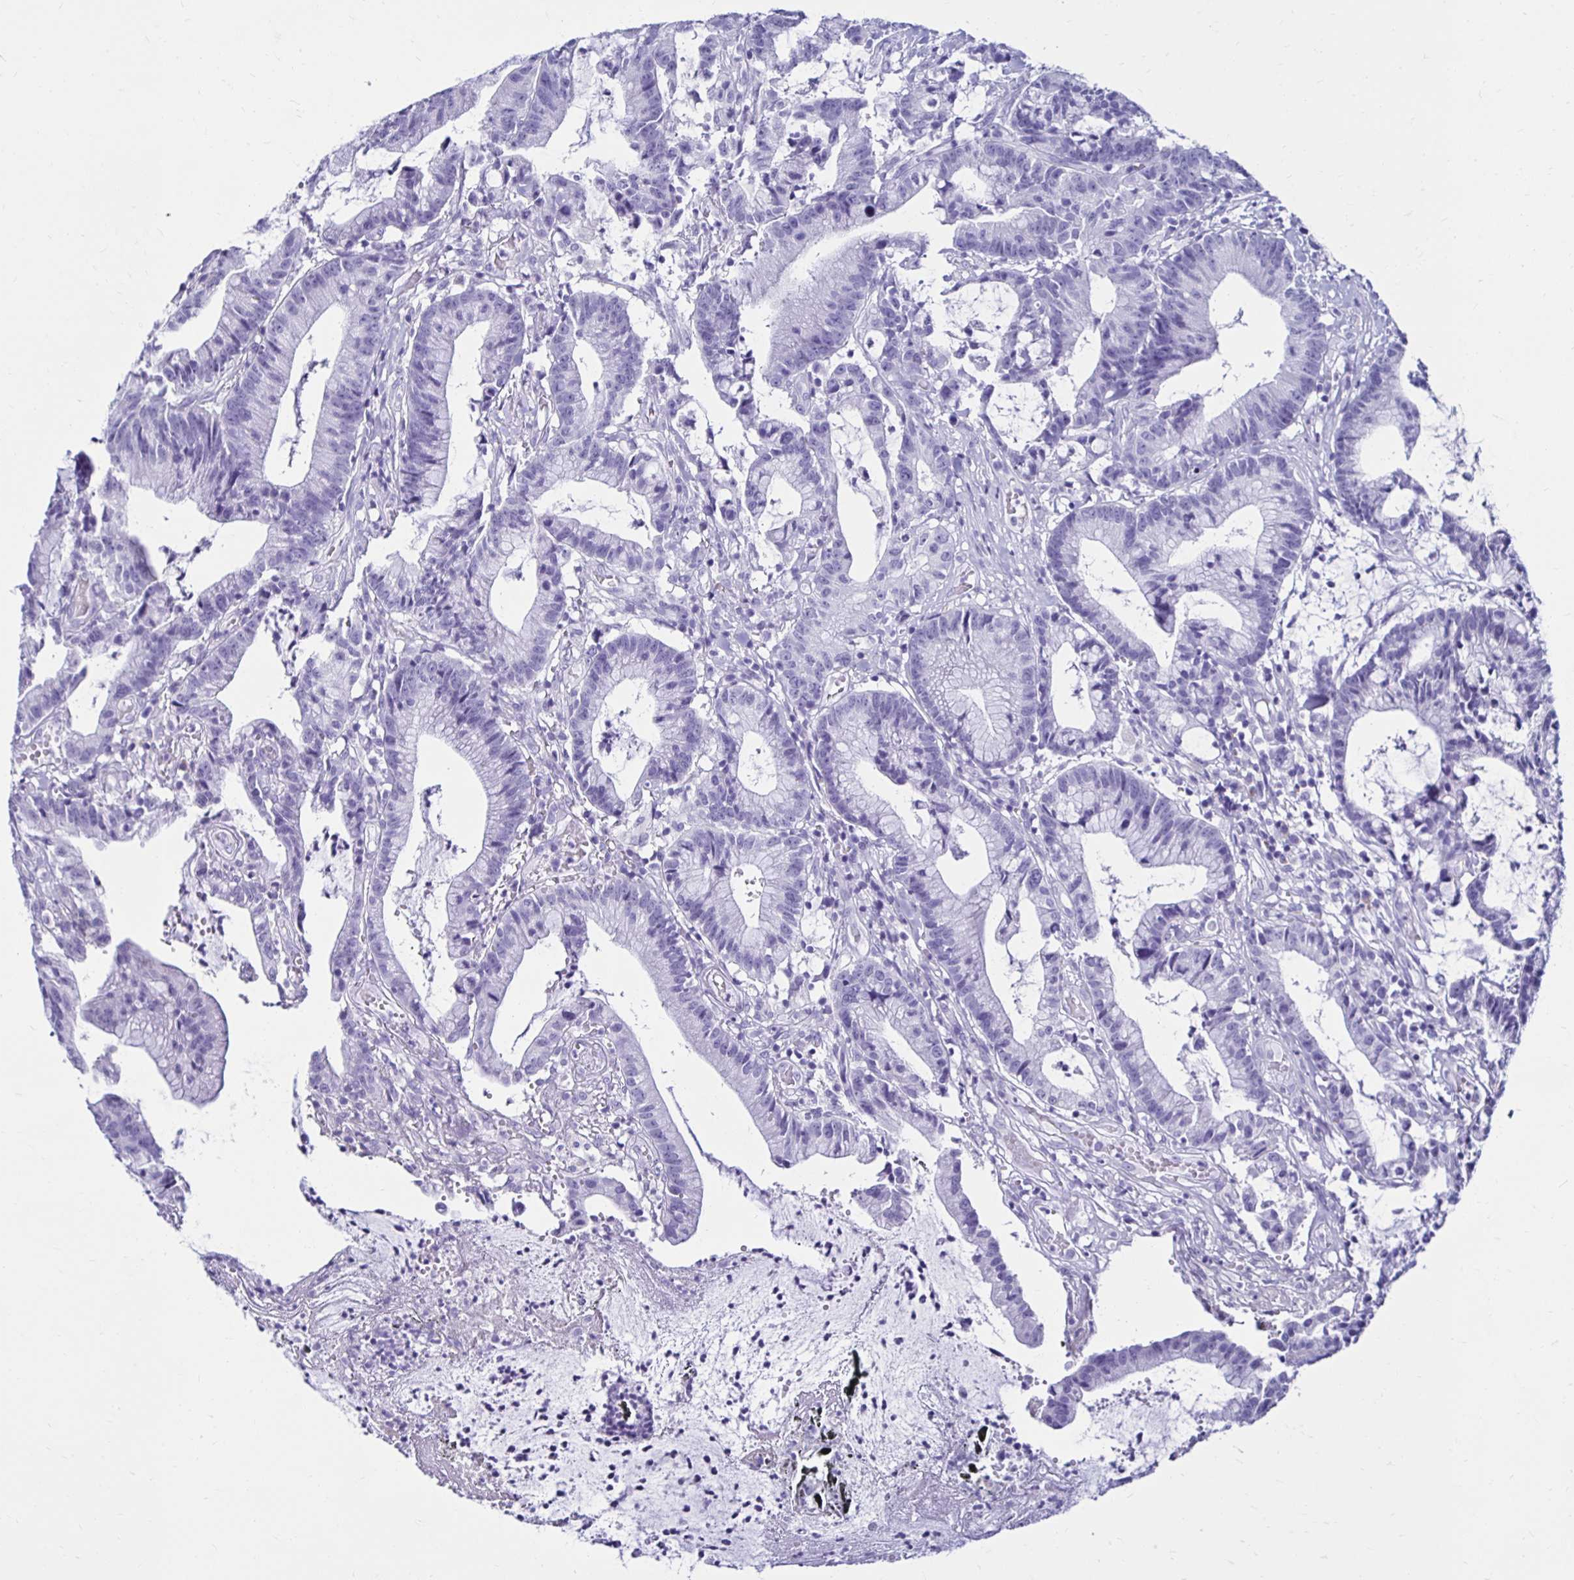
{"staining": {"intensity": "negative", "quantity": "none", "location": "none"}, "tissue": "colorectal cancer", "cell_type": "Tumor cells", "image_type": "cancer", "snomed": [{"axis": "morphology", "description": "Adenocarcinoma, NOS"}, {"axis": "topography", "description": "Colon"}], "caption": "Human colorectal cancer (adenocarcinoma) stained for a protein using immunohistochemistry demonstrates no positivity in tumor cells.", "gene": "CST5", "patient": {"sex": "female", "age": 78}}